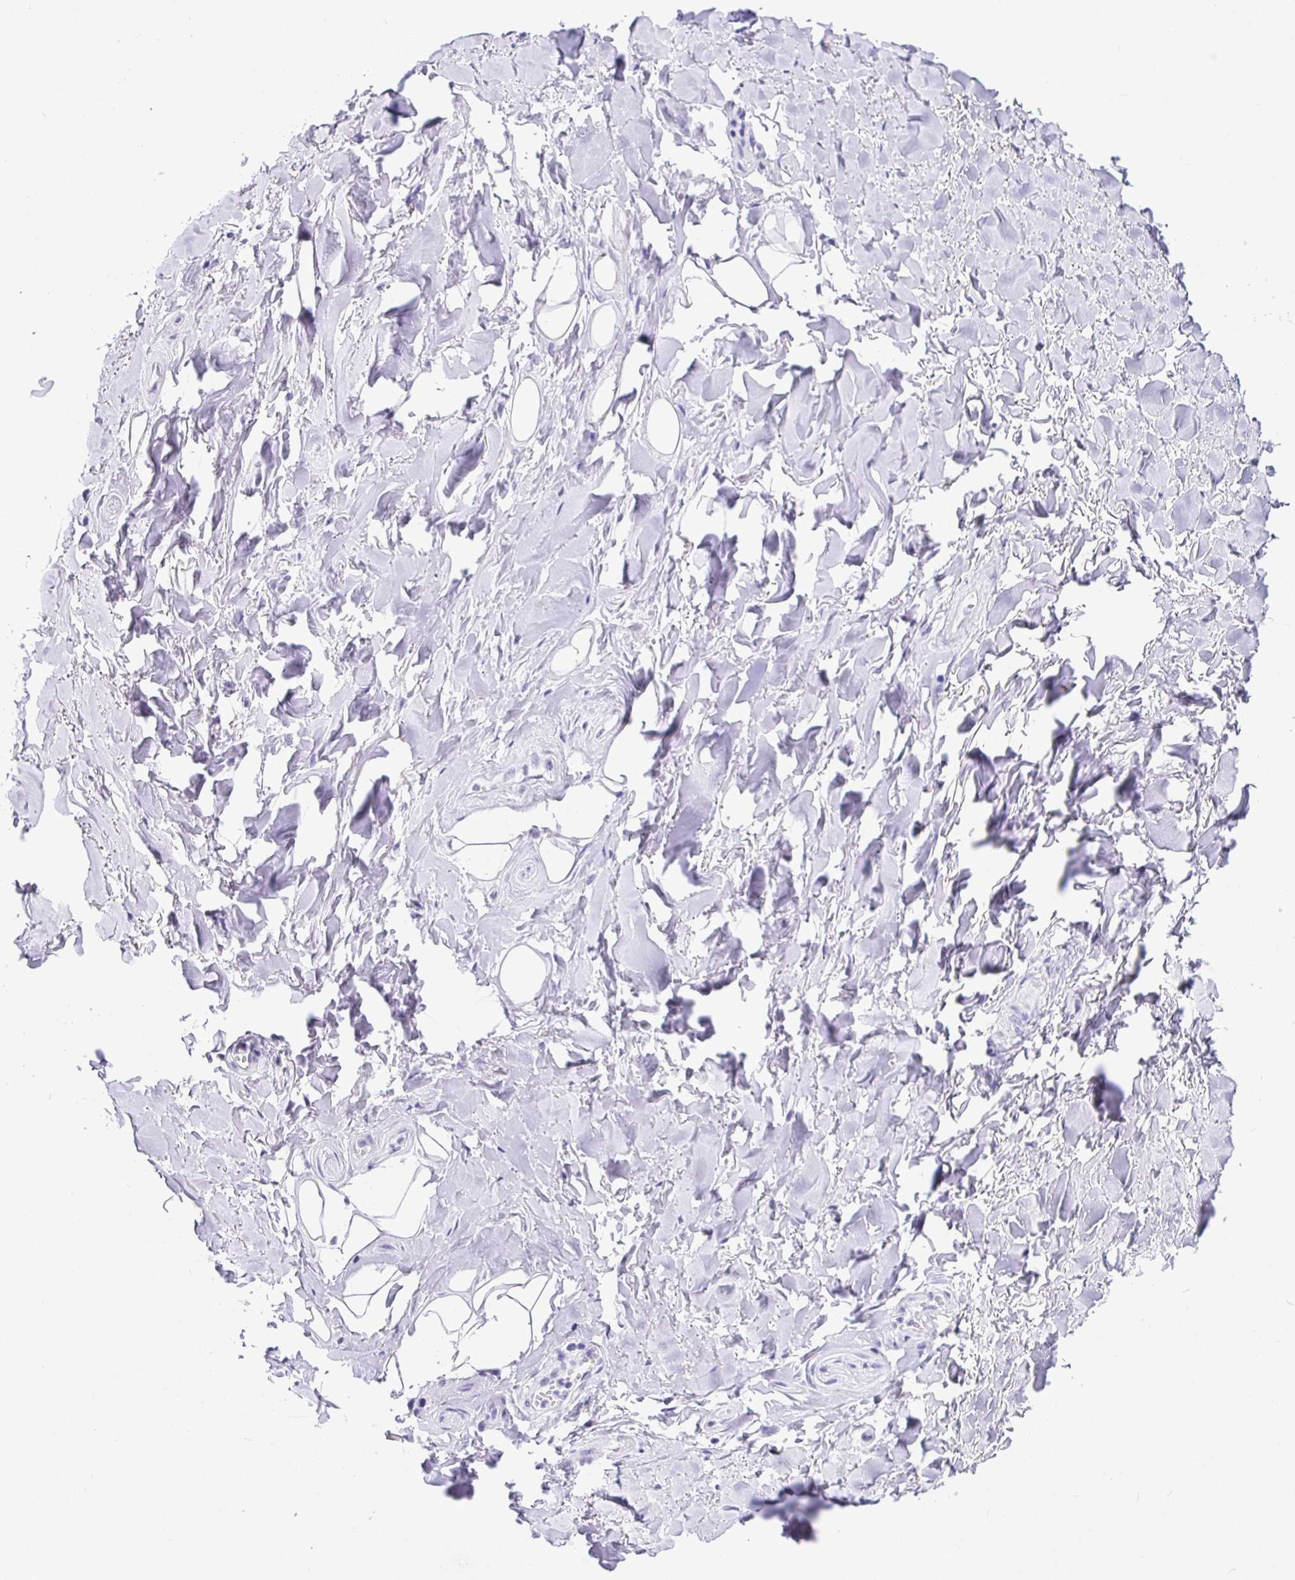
{"staining": {"intensity": "negative", "quantity": "none", "location": "none"}, "tissue": "adipose tissue", "cell_type": "Adipocytes", "image_type": "normal", "snomed": [{"axis": "morphology", "description": "Normal tissue, NOS"}, {"axis": "topography", "description": "Cartilage tissue"}, {"axis": "topography", "description": "Nasopharynx"}, {"axis": "topography", "description": "Thyroid gland"}], "caption": "The immunohistochemistry (IHC) photomicrograph has no significant expression in adipocytes of adipose tissue.", "gene": "PRAMEF18", "patient": {"sex": "male", "age": 63}}